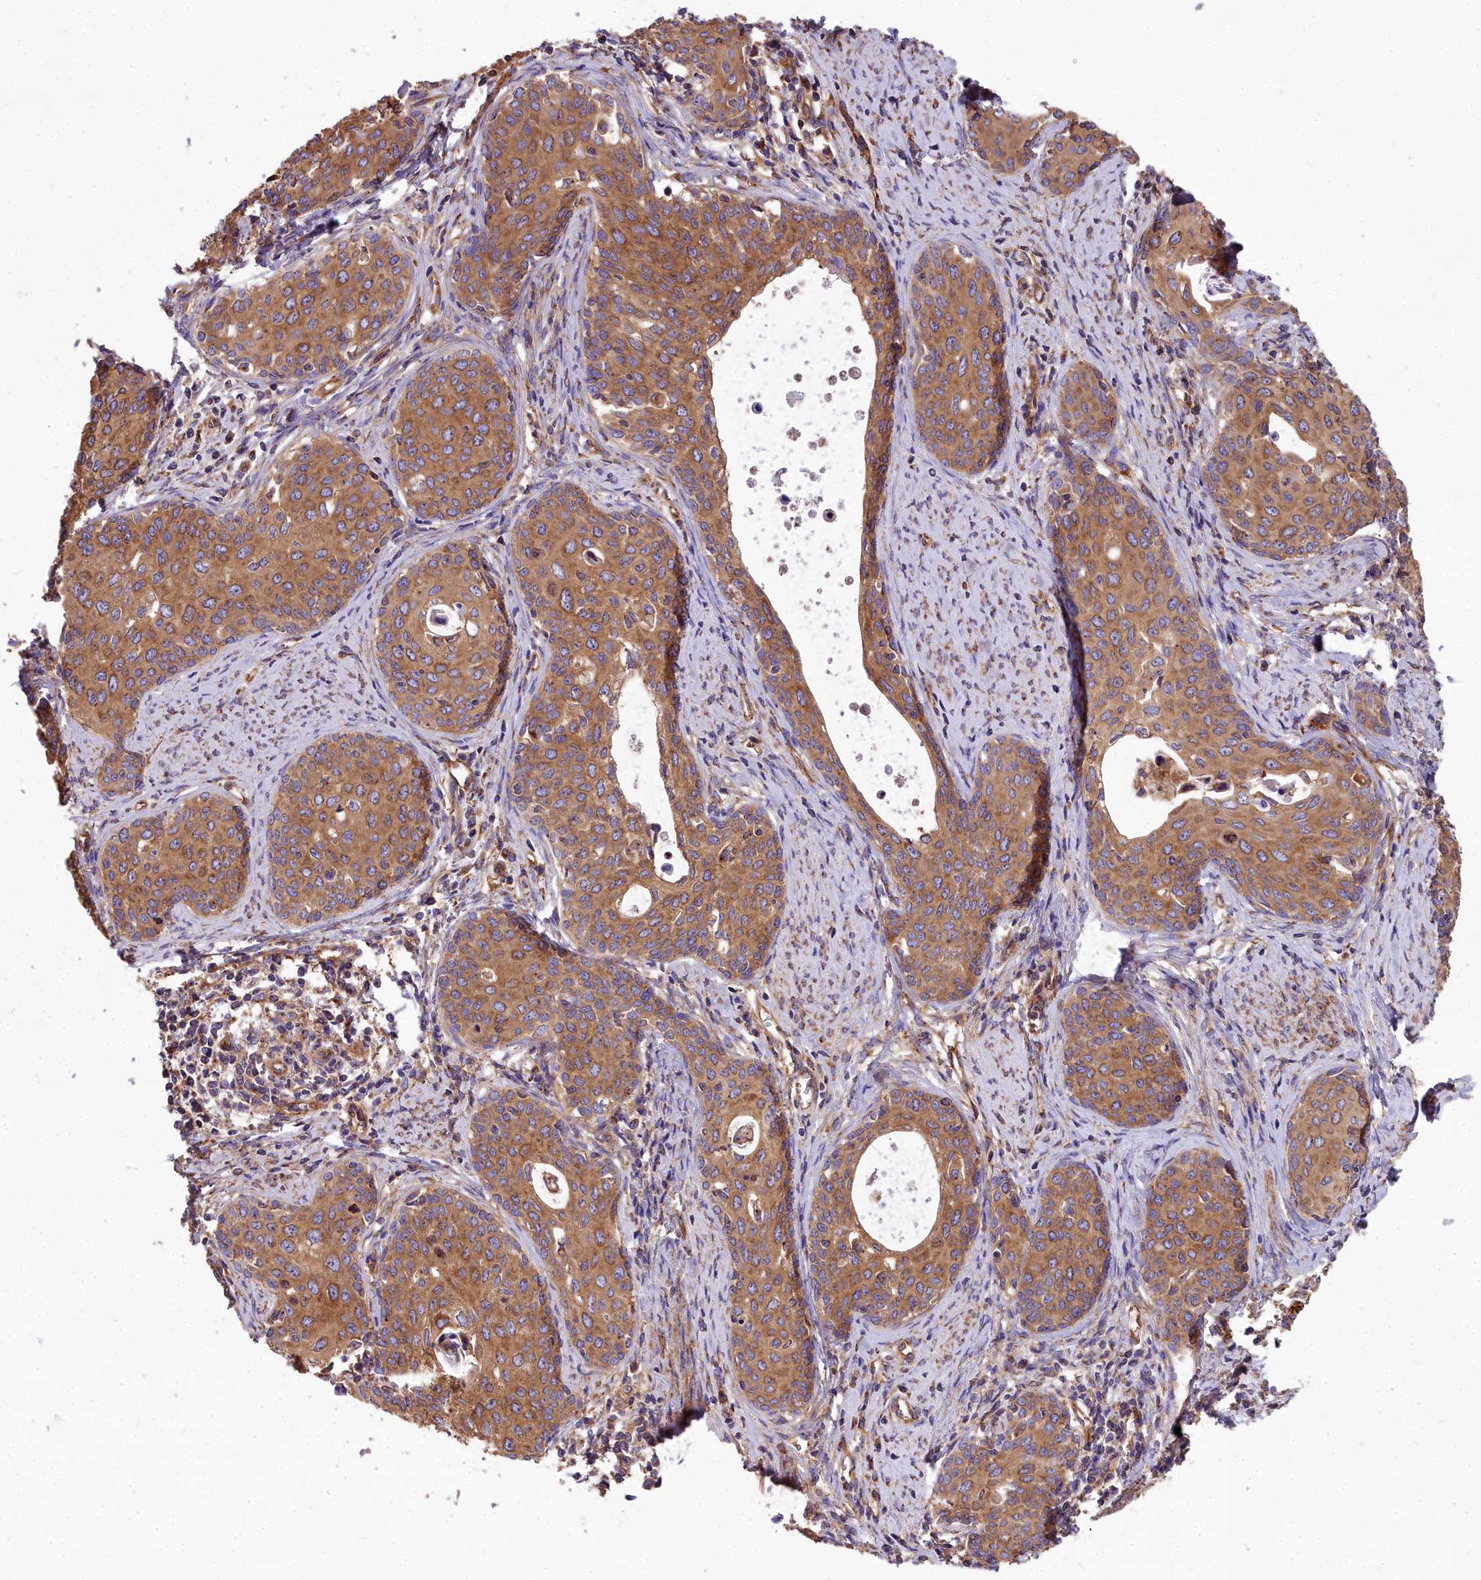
{"staining": {"intensity": "moderate", "quantity": ">75%", "location": "cytoplasmic/membranous"}, "tissue": "cervical cancer", "cell_type": "Tumor cells", "image_type": "cancer", "snomed": [{"axis": "morphology", "description": "Squamous cell carcinoma, NOS"}, {"axis": "topography", "description": "Cervix"}], "caption": "High-magnification brightfield microscopy of squamous cell carcinoma (cervical) stained with DAB (brown) and counterstained with hematoxylin (blue). tumor cells exhibit moderate cytoplasmic/membranous expression is seen in about>75% of cells.", "gene": "DCTN3", "patient": {"sex": "female", "age": 52}}